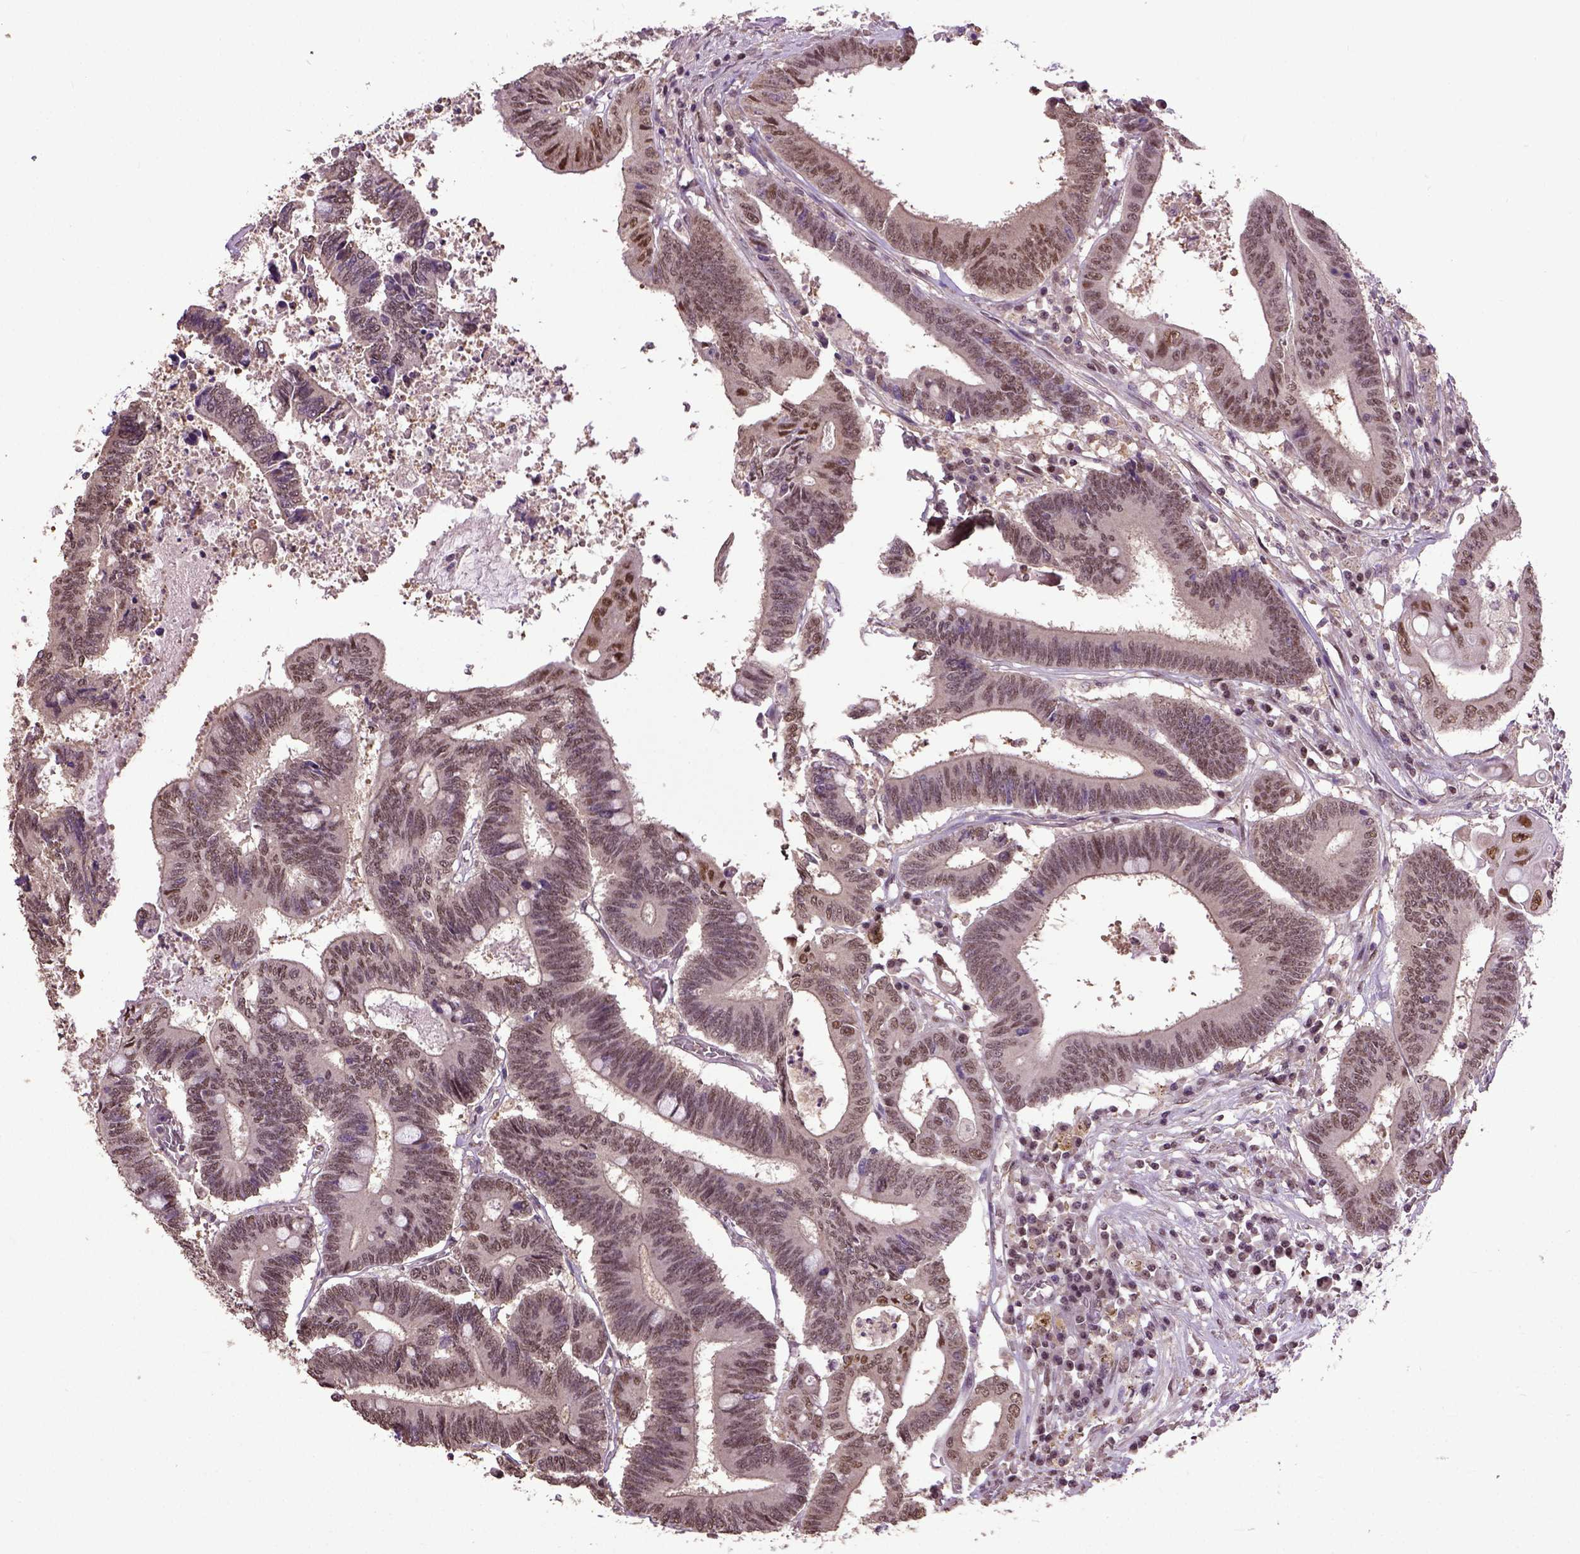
{"staining": {"intensity": "moderate", "quantity": ">75%", "location": "nuclear"}, "tissue": "colorectal cancer", "cell_type": "Tumor cells", "image_type": "cancer", "snomed": [{"axis": "morphology", "description": "Adenocarcinoma, NOS"}, {"axis": "topography", "description": "Rectum"}], "caption": "DAB immunohistochemical staining of human adenocarcinoma (colorectal) displays moderate nuclear protein staining in about >75% of tumor cells.", "gene": "UBA3", "patient": {"sex": "male", "age": 54}}